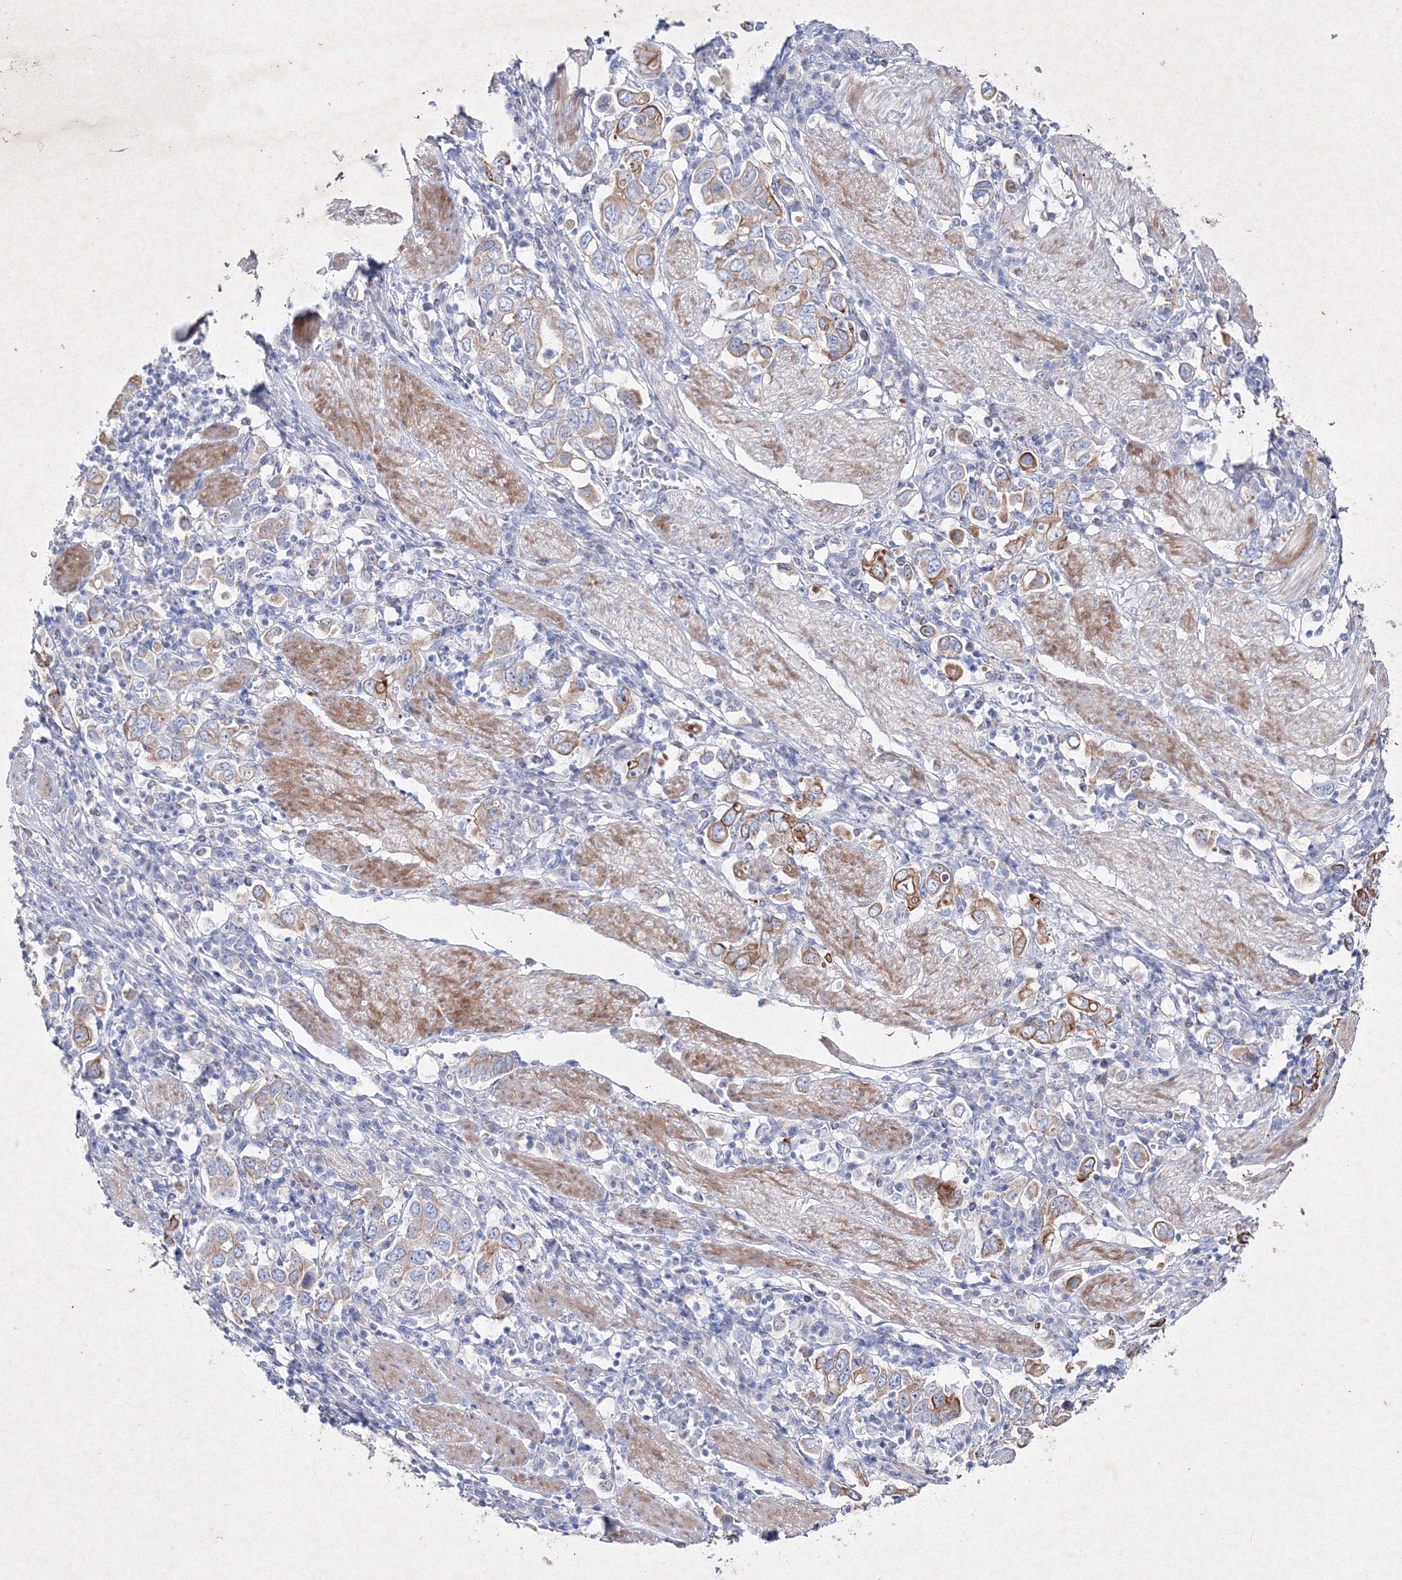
{"staining": {"intensity": "moderate", "quantity": ">75%", "location": "cytoplasmic/membranous"}, "tissue": "stomach cancer", "cell_type": "Tumor cells", "image_type": "cancer", "snomed": [{"axis": "morphology", "description": "Adenocarcinoma, NOS"}, {"axis": "topography", "description": "Stomach, upper"}], "caption": "The histopathology image displays a brown stain indicating the presence of a protein in the cytoplasmic/membranous of tumor cells in adenocarcinoma (stomach). (Brightfield microscopy of DAB IHC at high magnification).", "gene": "SMIM29", "patient": {"sex": "male", "age": 62}}